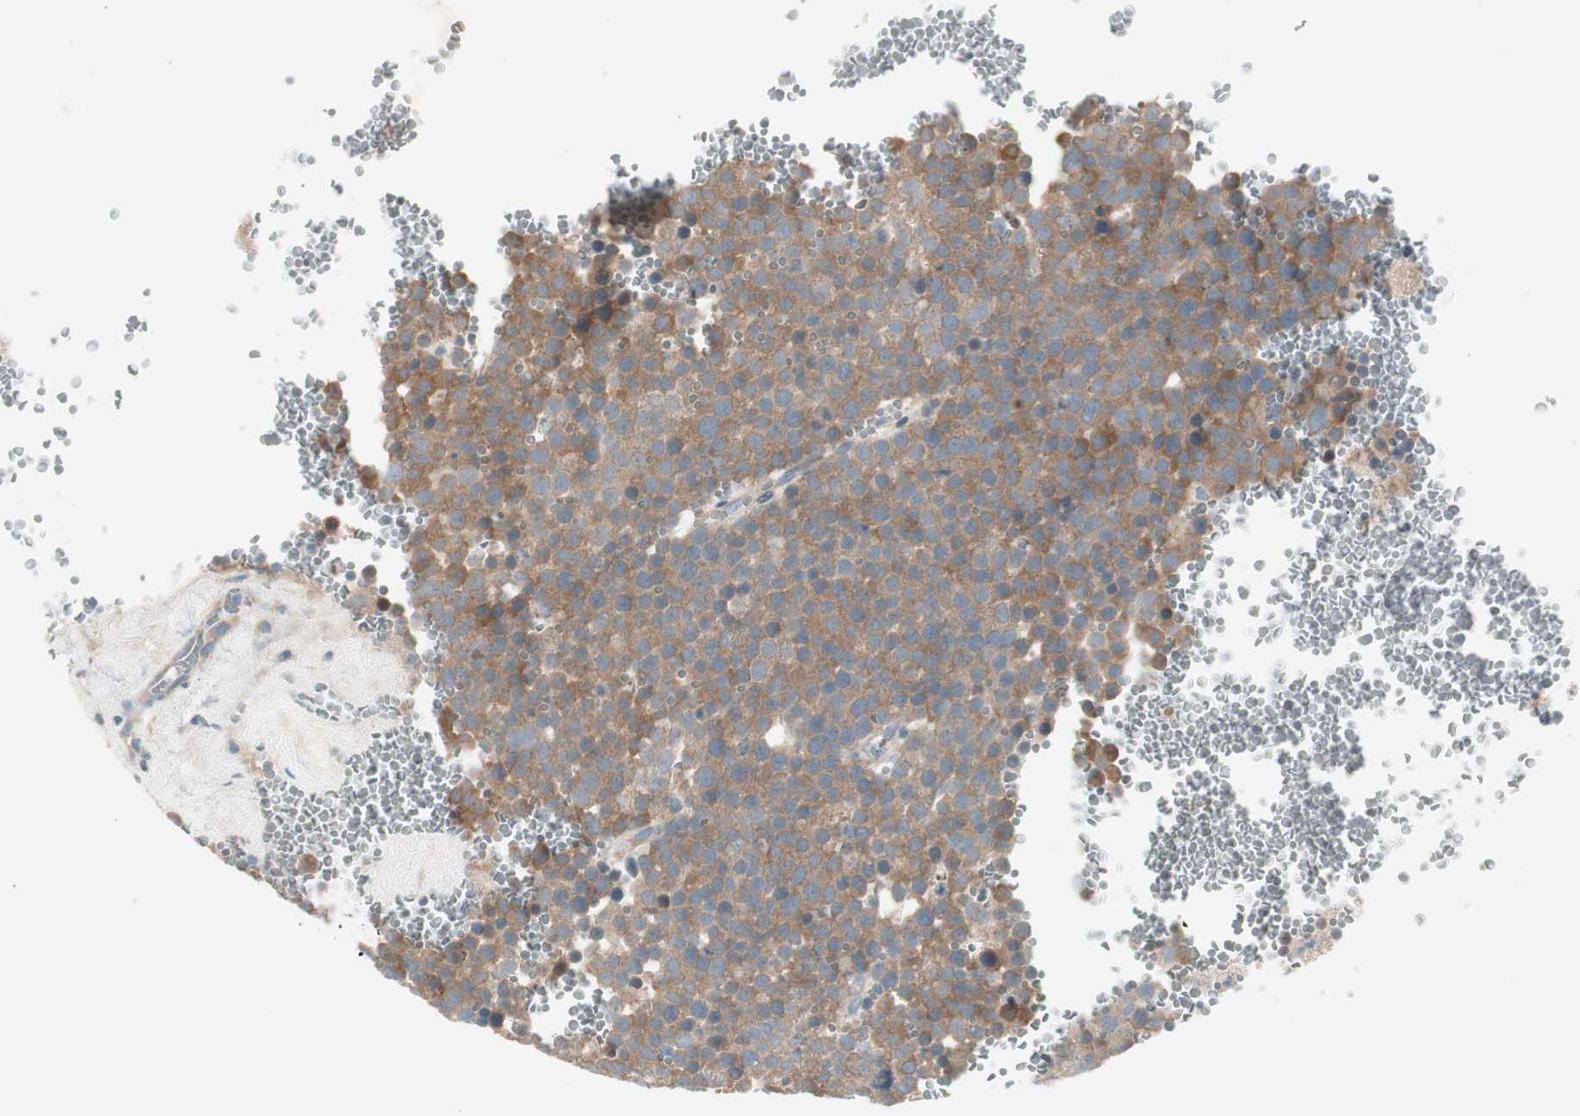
{"staining": {"intensity": "moderate", "quantity": ">75%", "location": "cytoplasmic/membranous"}, "tissue": "testis cancer", "cell_type": "Tumor cells", "image_type": "cancer", "snomed": [{"axis": "morphology", "description": "Seminoma, NOS"}, {"axis": "topography", "description": "Testis"}], "caption": "This is an image of immunohistochemistry staining of testis cancer (seminoma), which shows moderate expression in the cytoplasmic/membranous of tumor cells.", "gene": "MAPRE3", "patient": {"sex": "male", "age": 71}}